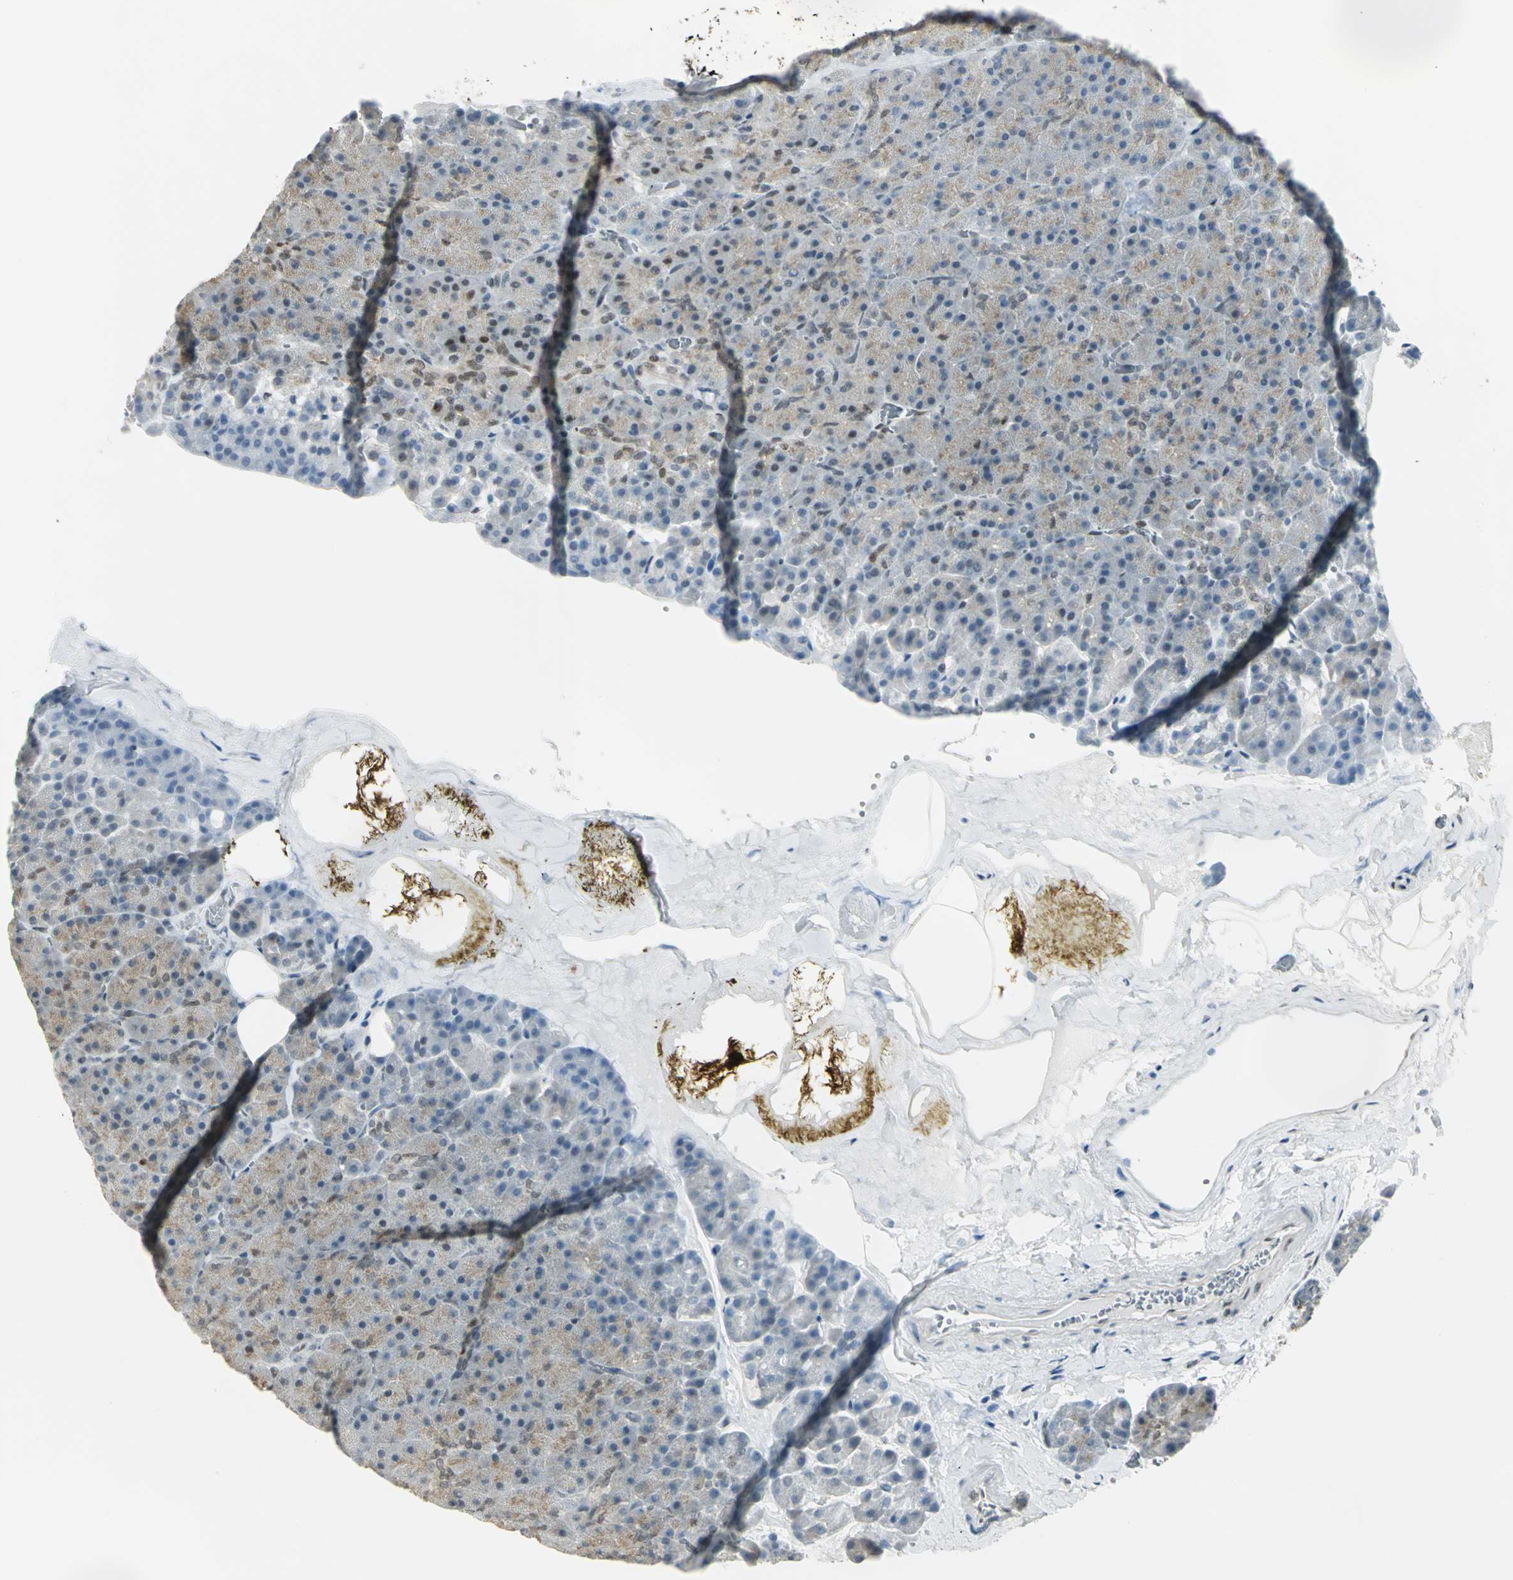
{"staining": {"intensity": "weak", "quantity": ">75%", "location": "cytoplasmic/membranous,nuclear"}, "tissue": "pancreas", "cell_type": "Exocrine glandular cells", "image_type": "normal", "snomed": [{"axis": "morphology", "description": "Normal tissue, NOS"}, {"axis": "topography", "description": "Pancreas"}], "caption": "This histopathology image shows immunohistochemistry (IHC) staining of normal pancreas, with low weak cytoplasmic/membranous,nuclear positivity in approximately >75% of exocrine glandular cells.", "gene": "DDX5", "patient": {"sex": "female", "age": 35}}